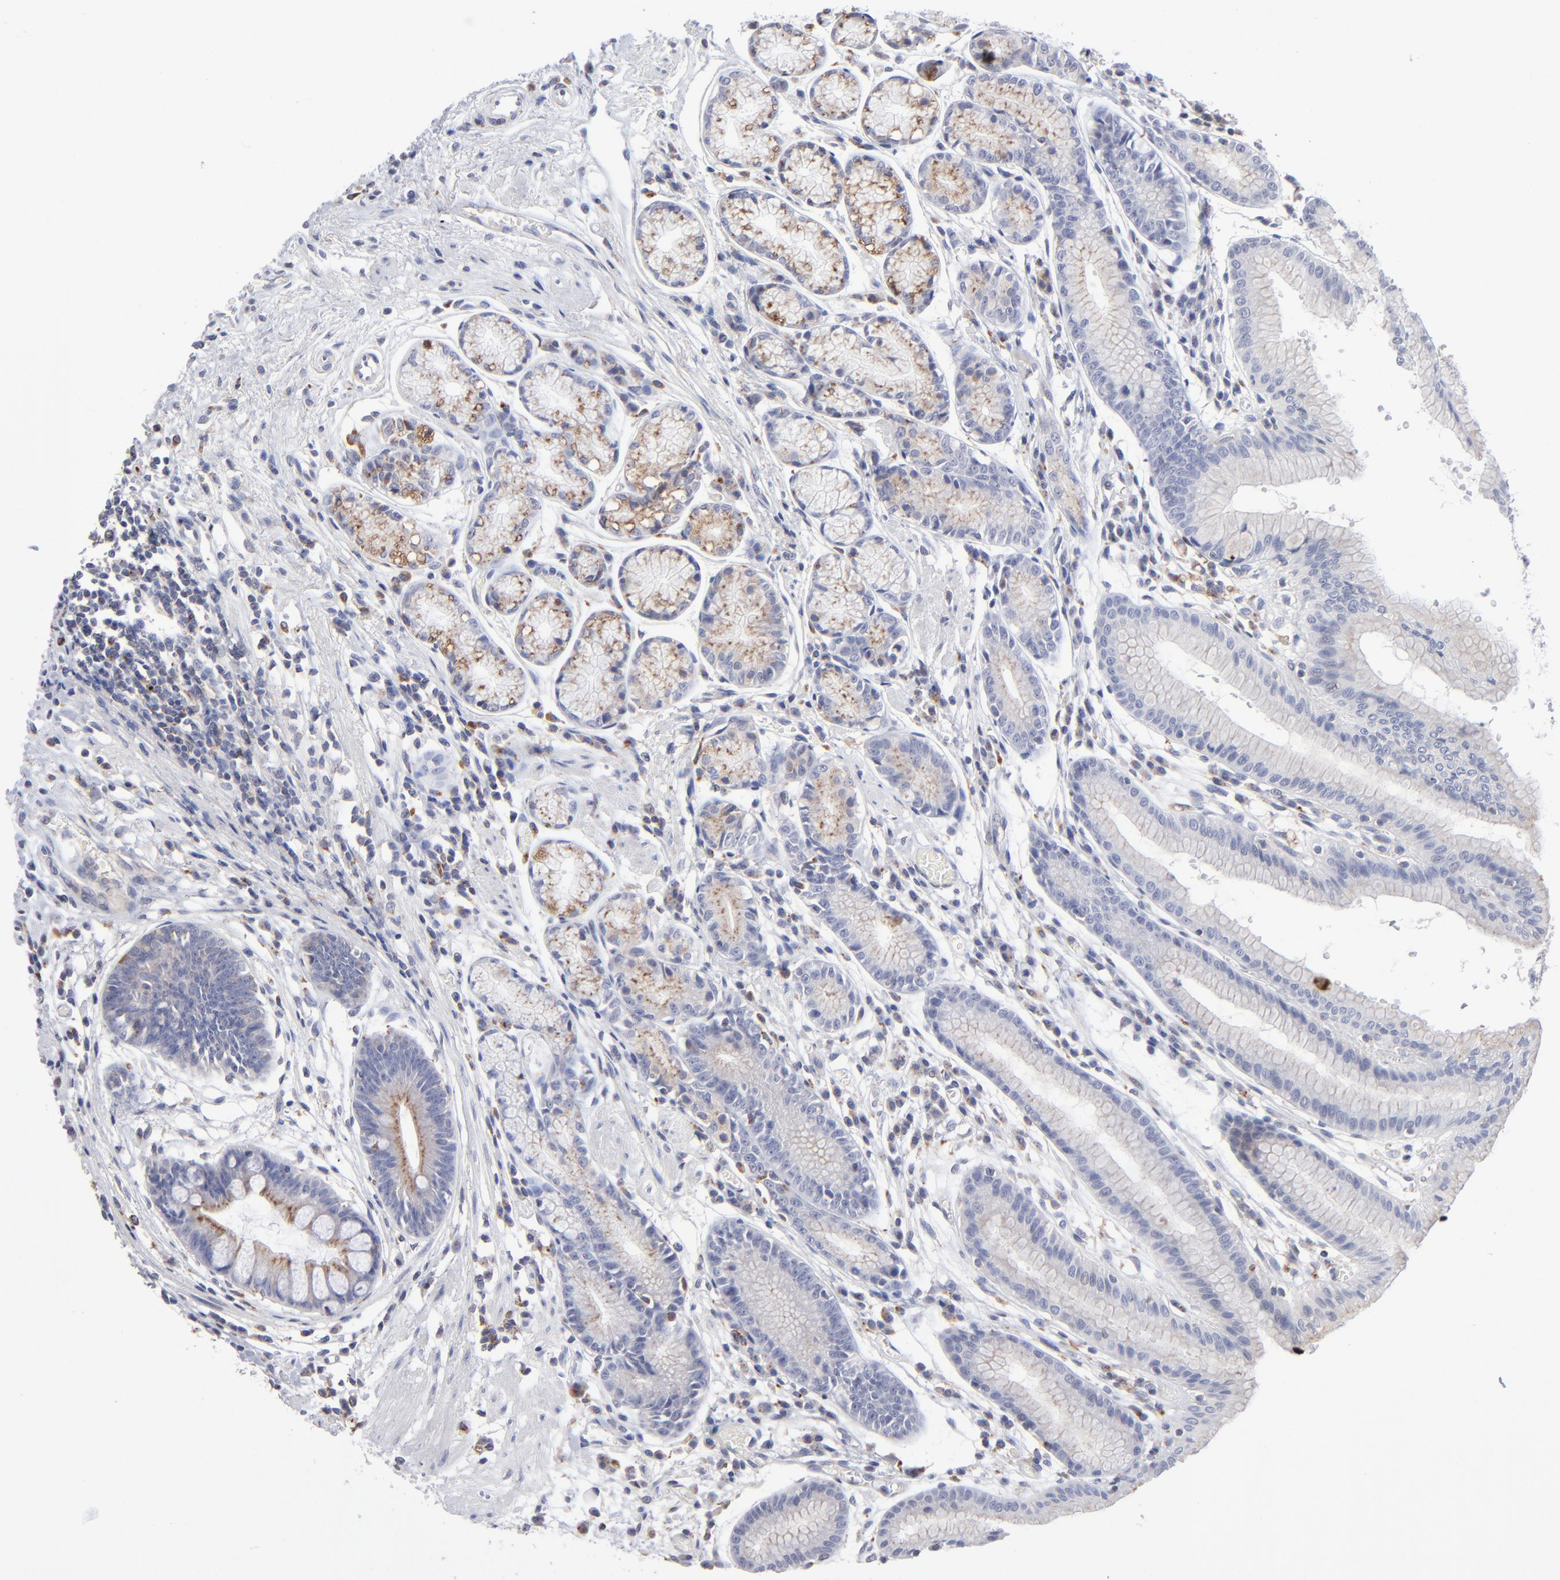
{"staining": {"intensity": "moderate", "quantity": "<25%", "location": "cytoplasmic/membranous"}, "tissue": "stomach", "cell_type": "Glandular cells", "image_type": "normal", "snomed": [{"axis": "morphology", "description": "Normal tissue, NOS"}, {"axis": "morphology", "description": "Inflammation, NOS"}, {"axis": "topography", "description": "Stomach, lower"}], "caption": "Benign stomach was stained to show a protein in brown. There is low levels of moderate cytoplasmic/membranous staining in approximately <25% of glandular cells.", "gene": "RRAGA", "patient": {"sex": "male", "age": 59}}